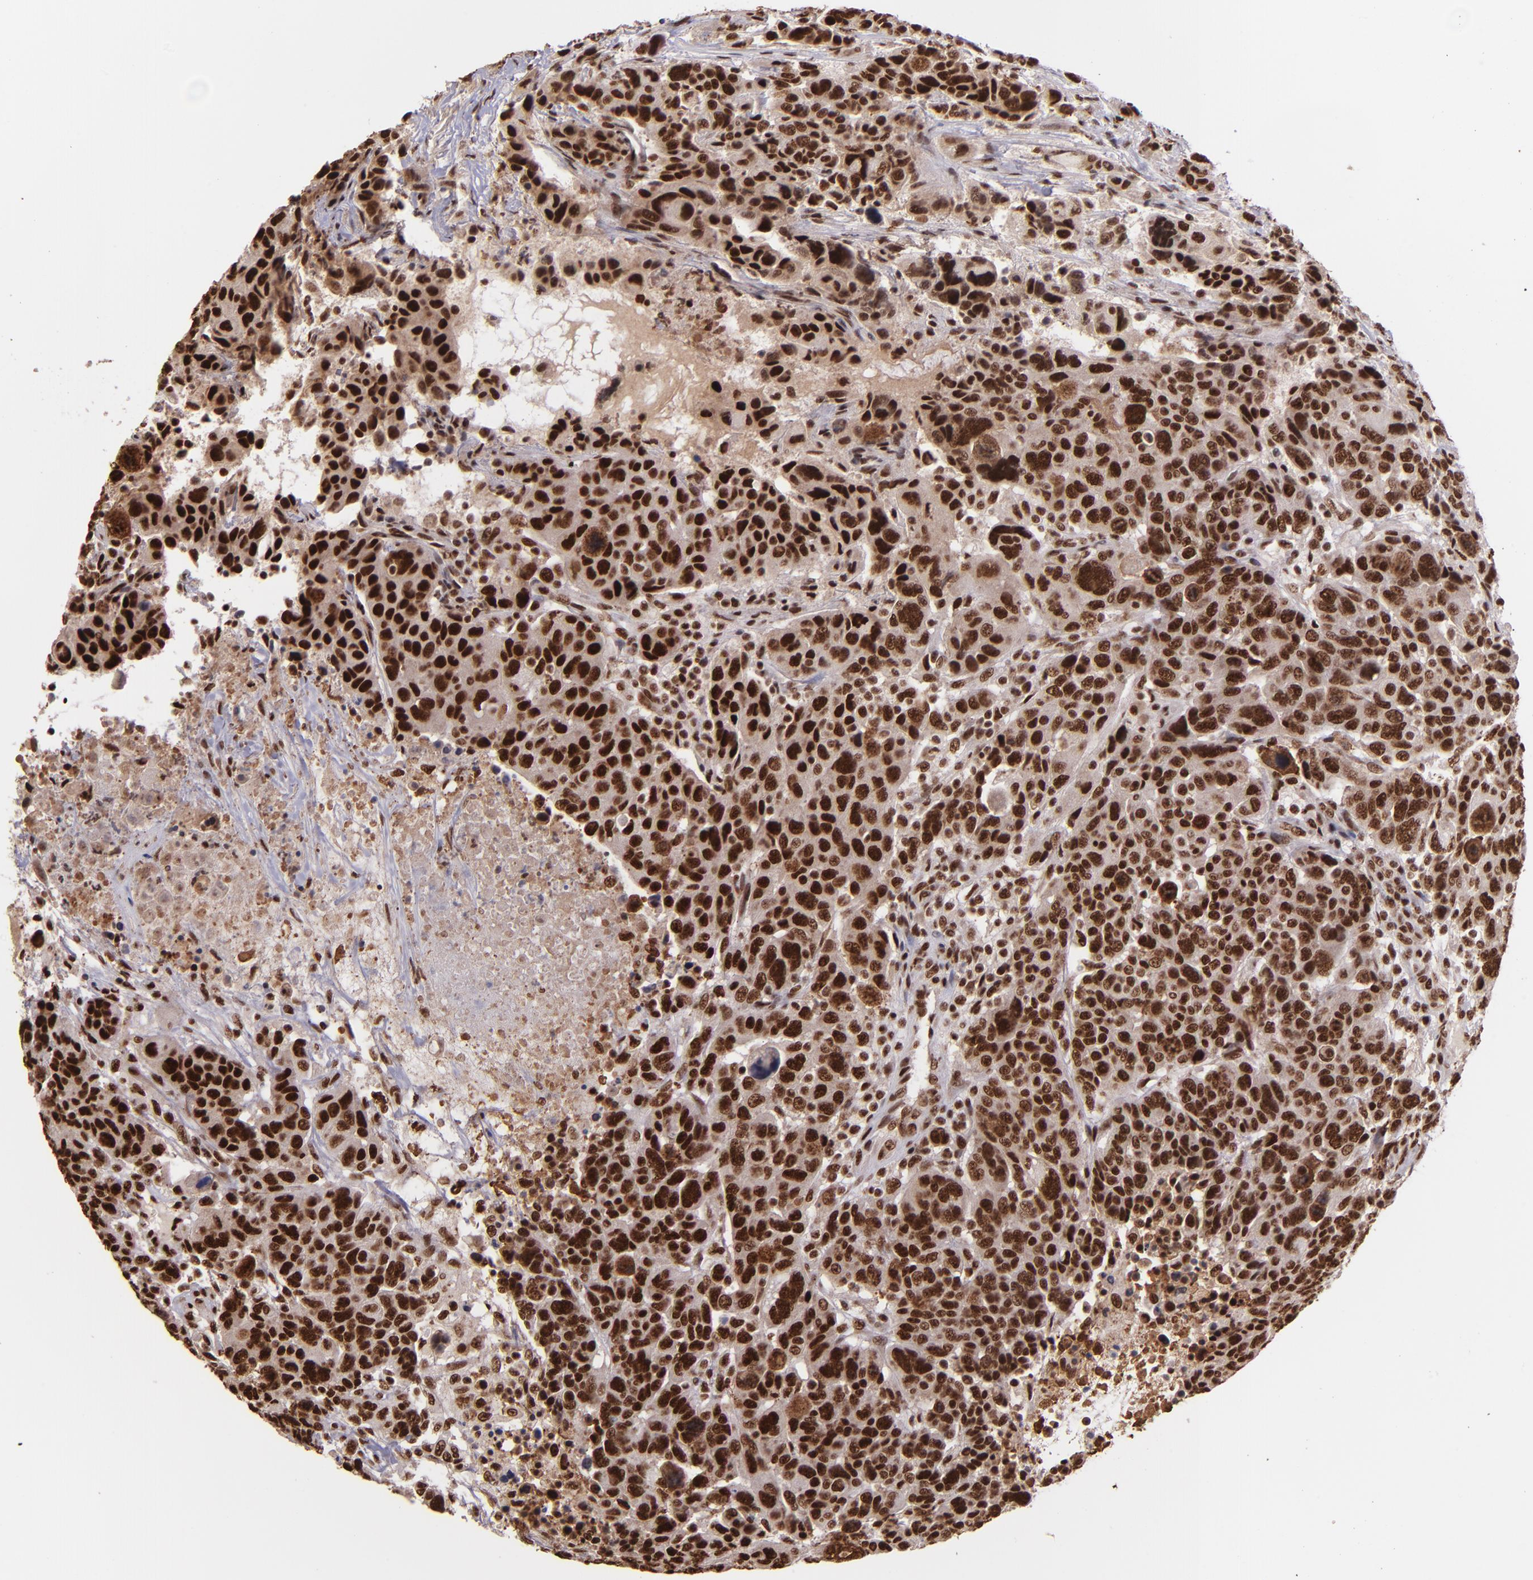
{"staining": {"intensity": "strong", "quantity": ">75%", "location": "cytoplasmic/membranous,nuclear"}, "tissue": "breast cancer", "cell_type": "Tumor cells", "image_type": "cancer", "snomed": [{"axis": "morphology", "description": "Duct carcinoma"}, {"axis": "topography", "description": "Breast"}], "caption": "DAB (3,3'-diaminobenzidine) immunohistochemical staining of human breast cancer exhibits strong cytoplasmic/membranous and nuclear protein expression in approximately >75% of tumor cells.", "gene": "PQBP1", "patient": {"sex": "female", "age": 37}}